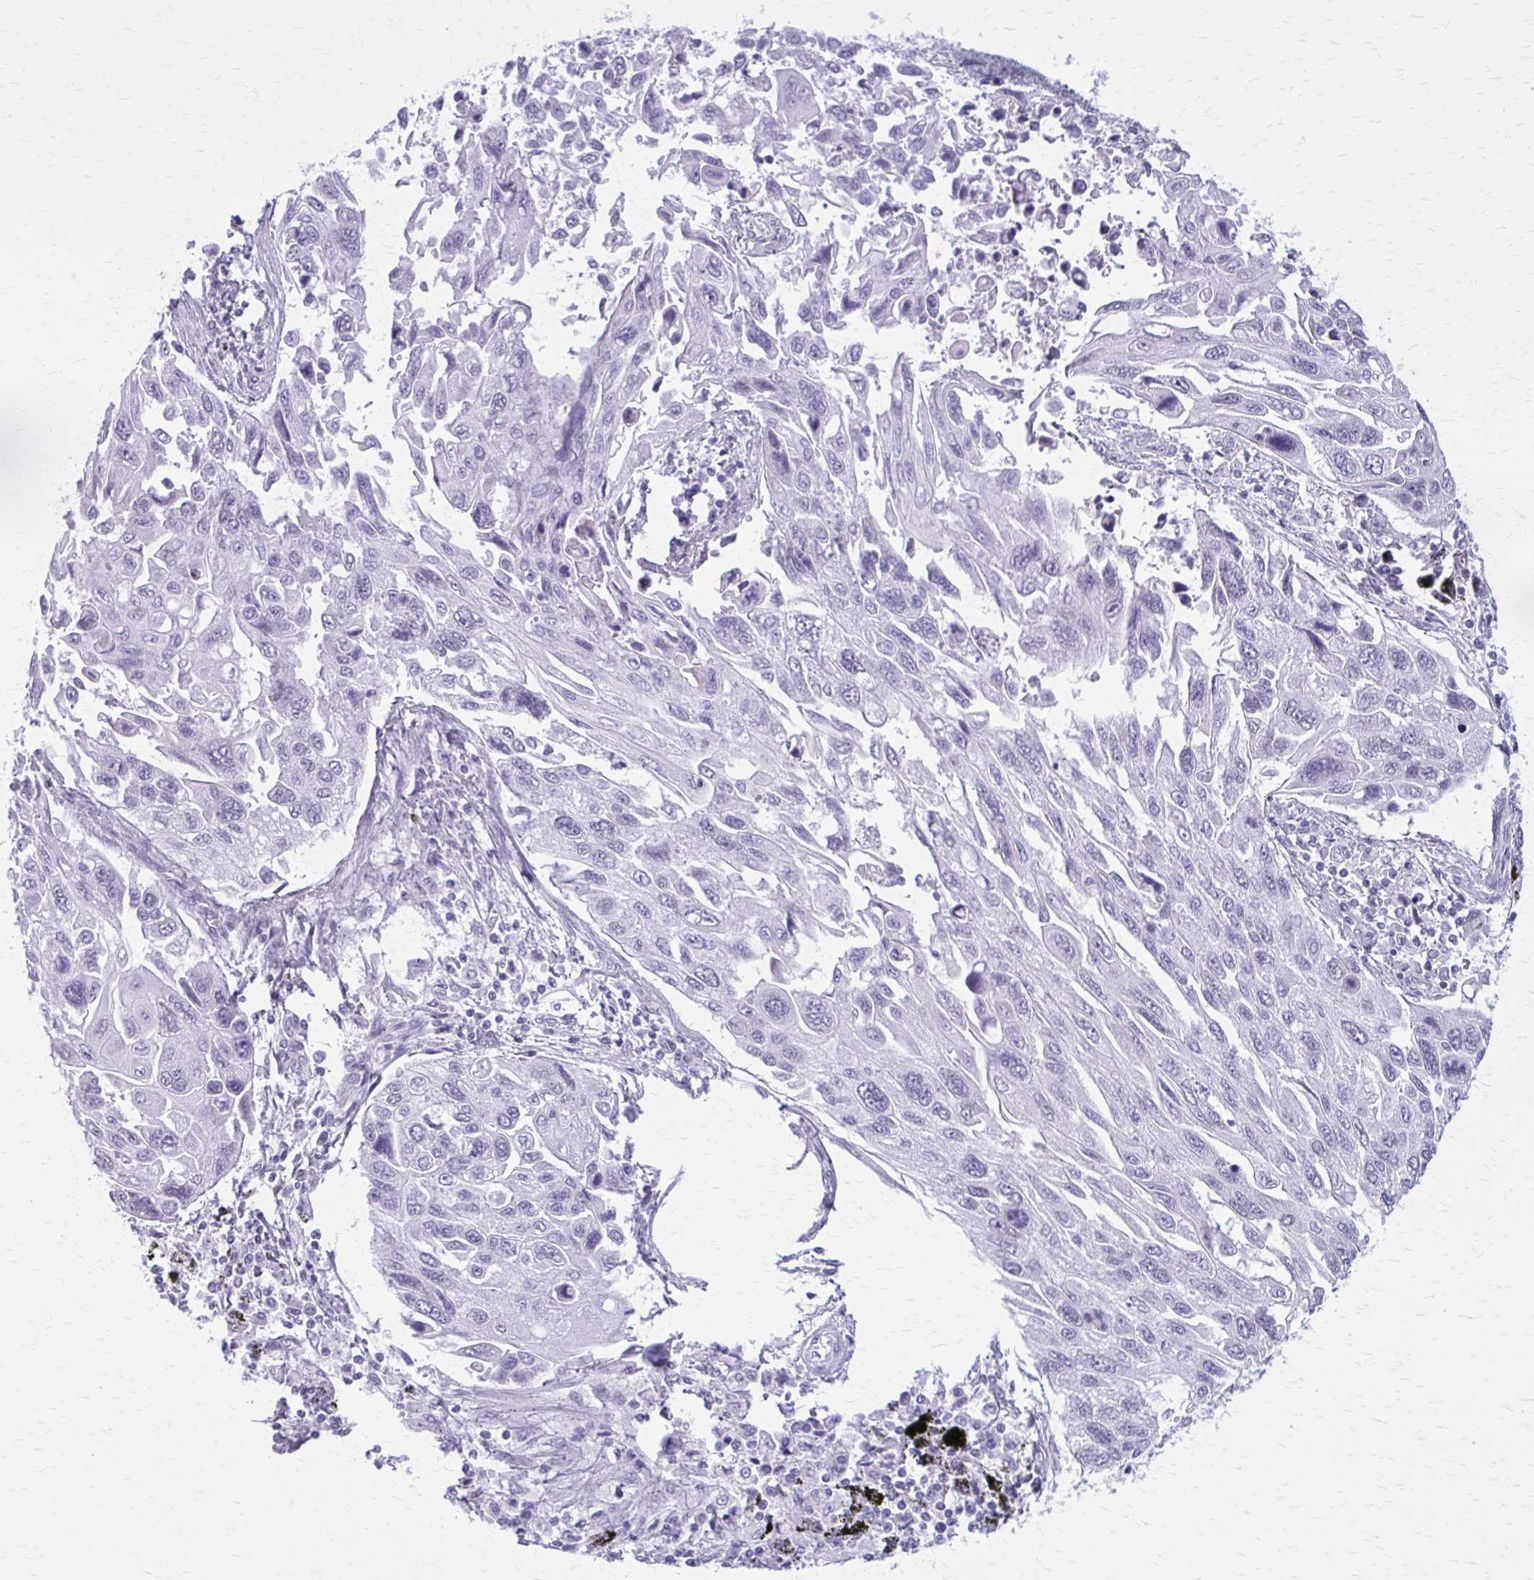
{"staining": {"intensity": "negative", "quantity": "none", "location": "none"}, "tissue": "lung cancer", "cell_type": "Tumor cells", "image_type": "cancer", "snomed": [{"axis": "morphology", "description": "Squamous cell carcinoma, NOS"}, {"axis": "topography", "description": "Lung"}], "caption": "Protein analysis of lung cancer displays no significant expression in tumor cells.", "gene": "GAD1", "patient": {"sex": "male", "age": 62}}